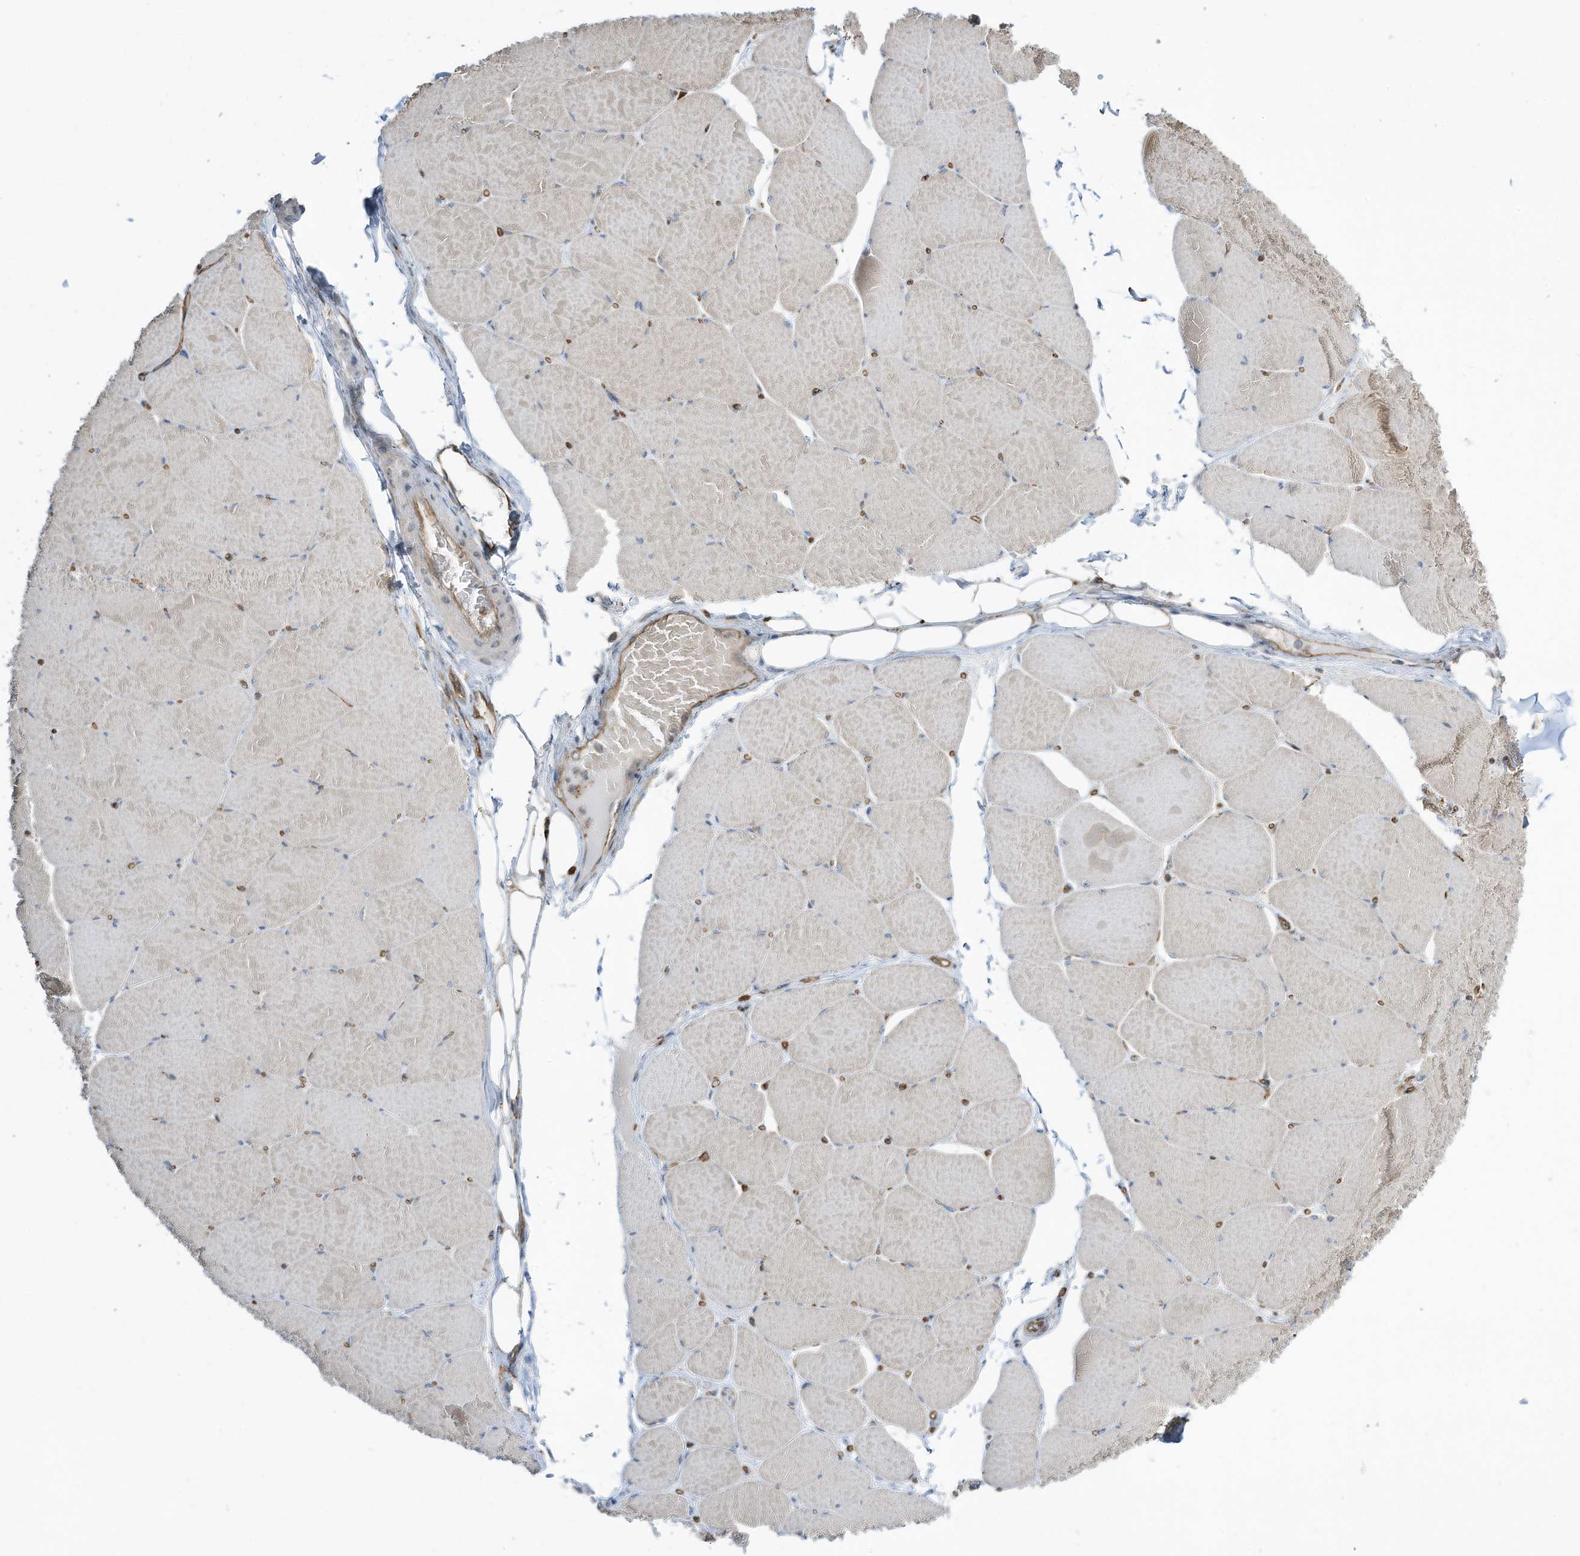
{"staining": {"intensity": "moderate", "quantity": "25%-75%", "location": "cytoplasmic/membranous"}, "tissue": "skeletal muscle", "cell_type": "Myocytes", "image_type": "normal", "snomed": [{"axis": "morphology", "description": "Normal tissue, NOS"}, {"axis": "topography", "description": "Skeletal muscle"}, {"axis": "topography", "description": "Head-Neck"}], "caption": "DAB immunohistochemical staining of benign skeletal muscle demonstrates moderate cytoplasmic/membranous protein expression in about 25%-75% of myocytes. Immunohistochemistry stains the protein of interest in brown and the nuclei are stained blue.", "gene": "DZIP3", "patient": {"sex": "male", "age": 66}}